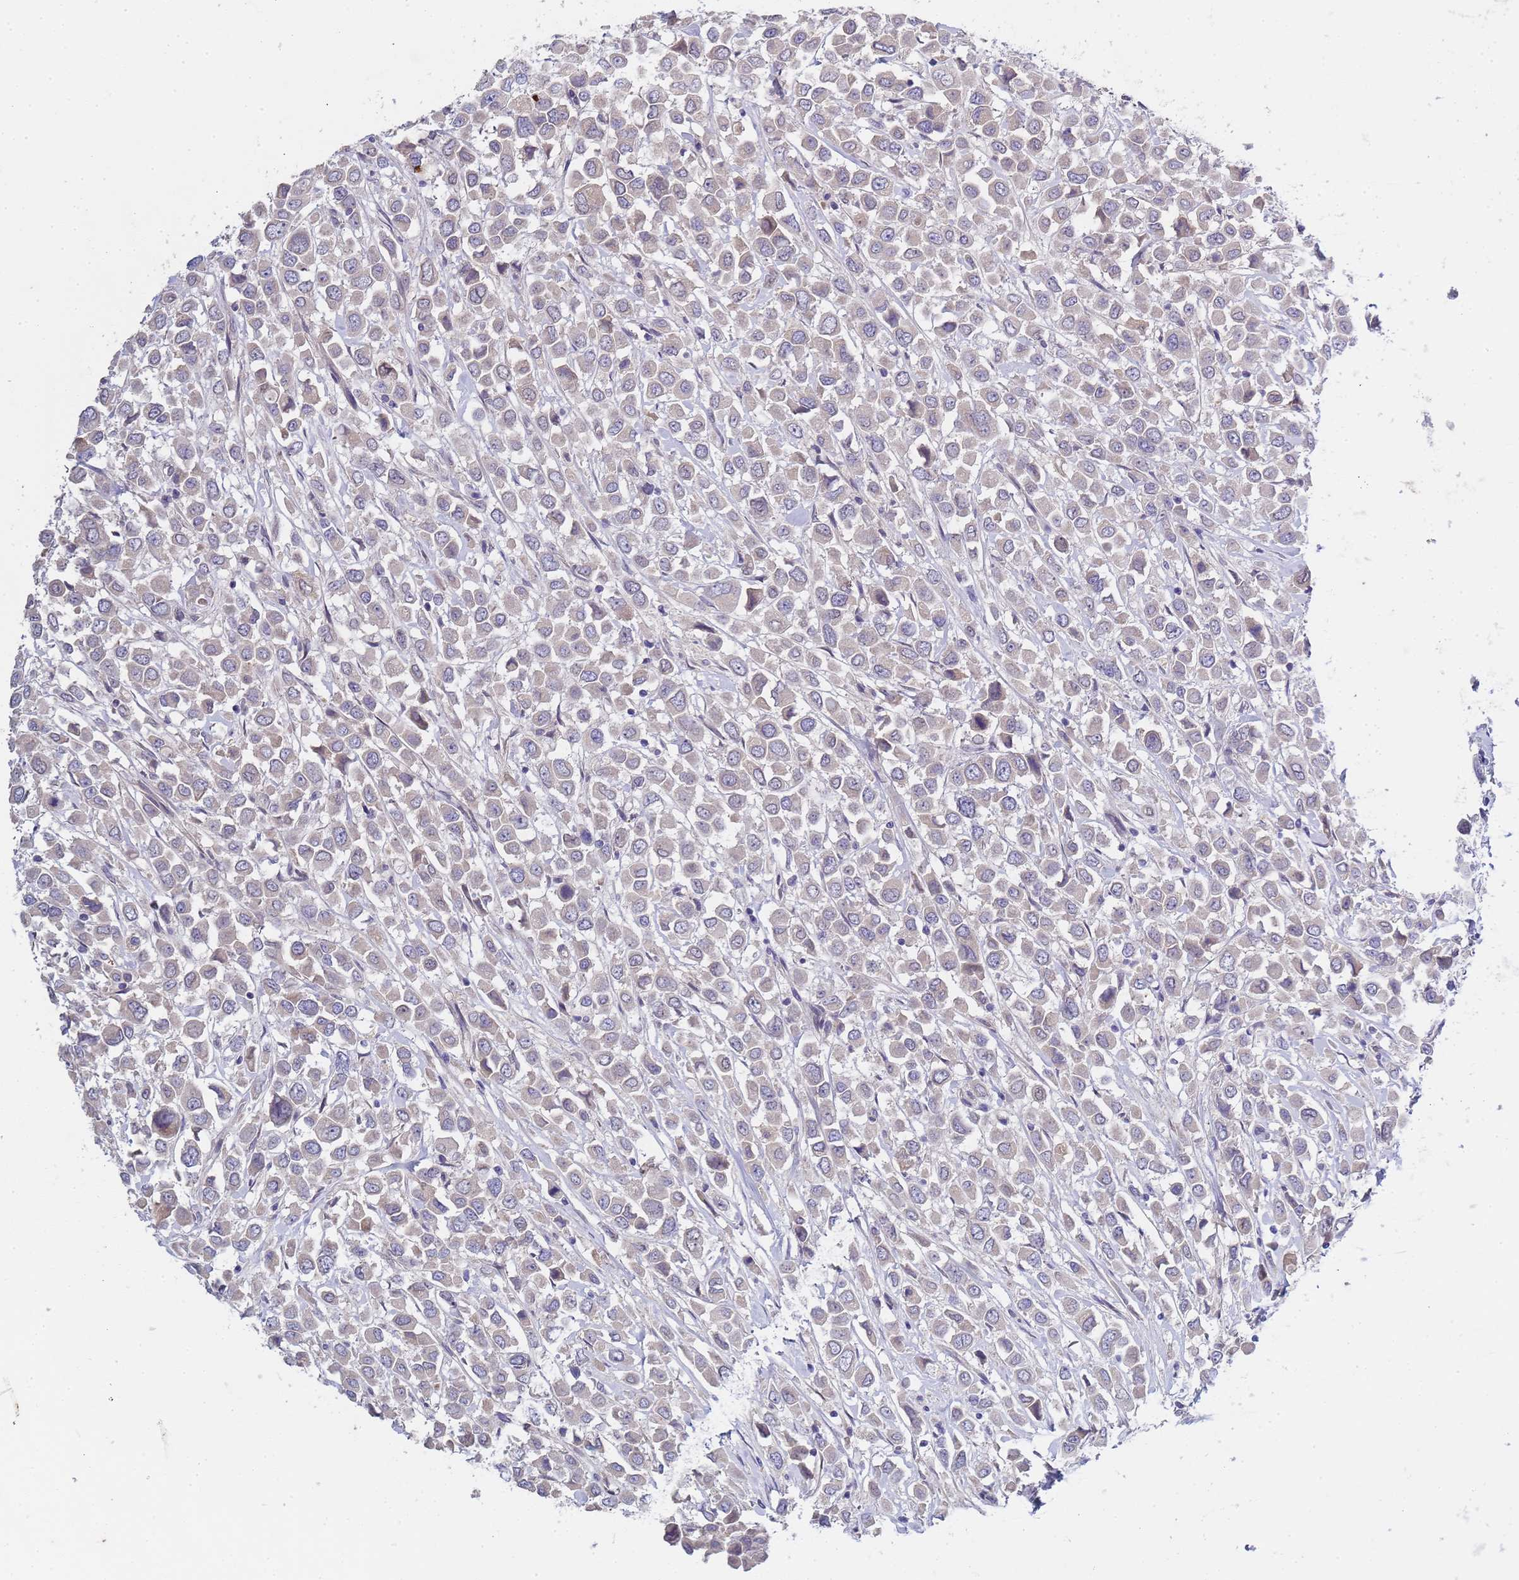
{"staining": {"intensity": "negative", "quantity": "none", "location": "none"}, "tissue": "breast cancer", "cell_type": "Tumor cells", "image_type": "cancer", "snomed": [{"axis": "morphology", "description": "Duct carcinoma"}, {"axis": "topography", "description": "Breast"}], "caption": "This histopathology image is of intraductal carcinoma (breast) stained with IHC to label a protein in brown with the nuclei are counter-stained blue. There is no positivity in tumor cells.", "gene": "TRMT10A", "patient": {"sex": "female", "age": 61}}